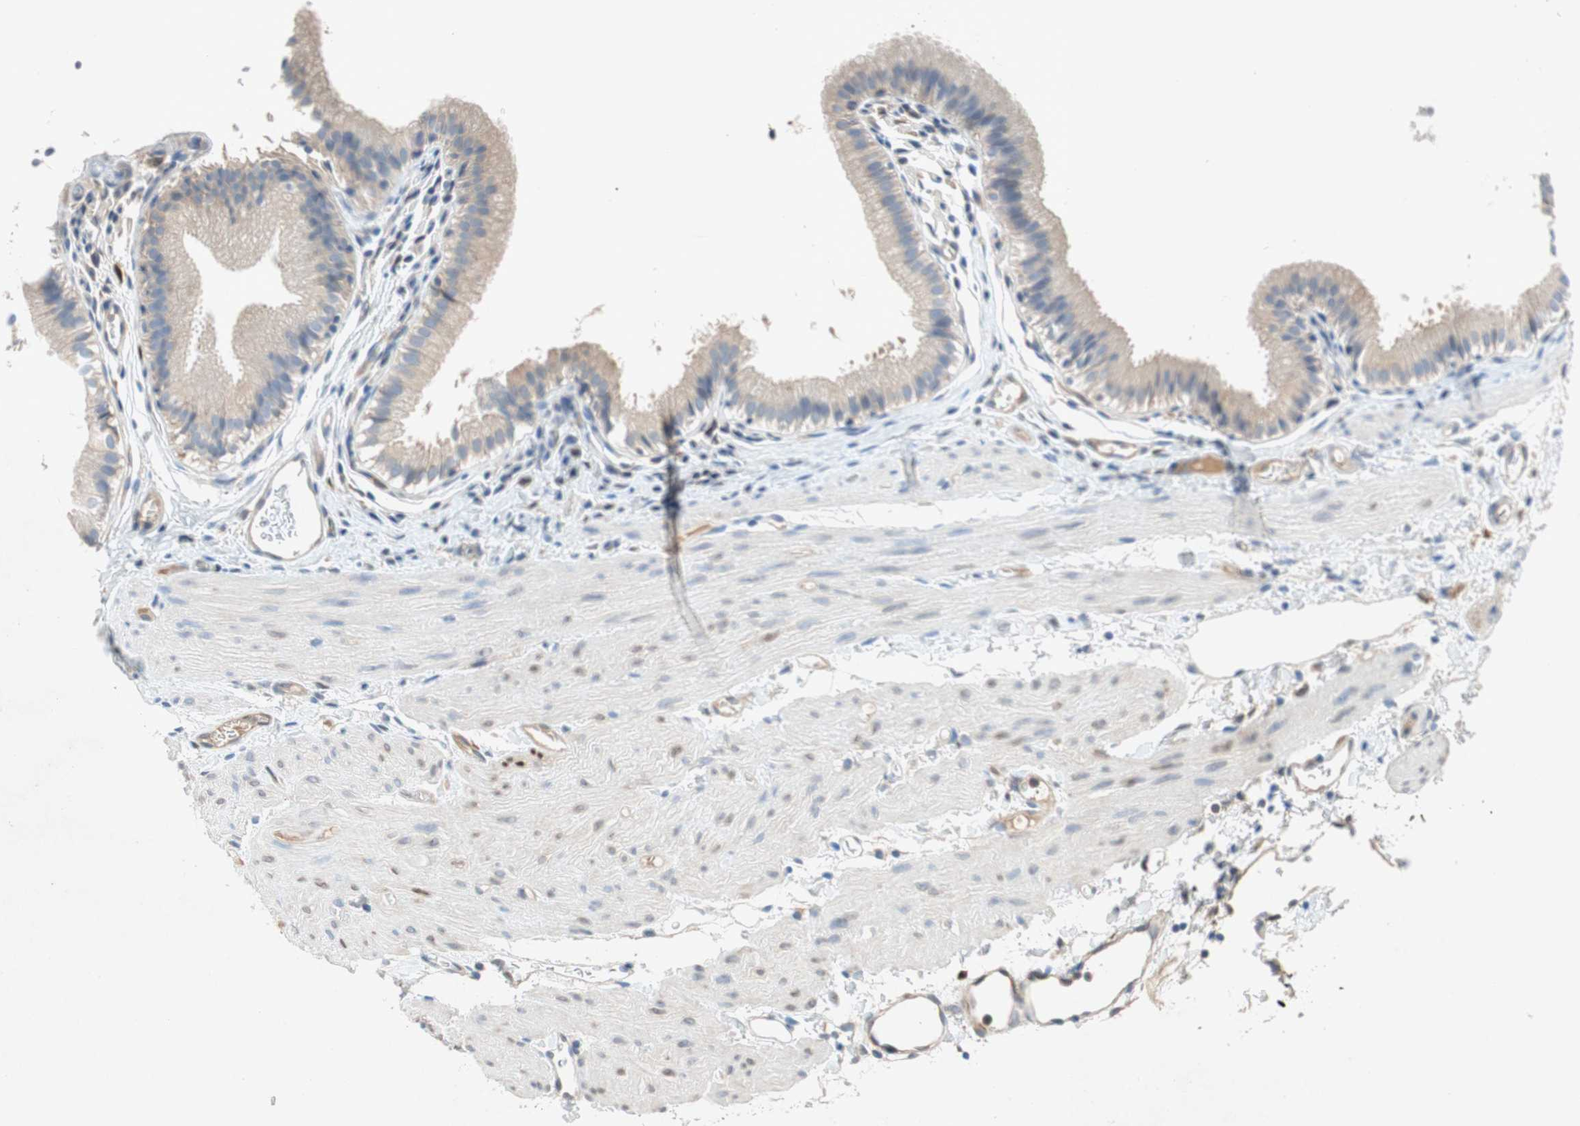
{"staining": {"intensity": "weak", "quantity": ">75%", "location": "cytoplasmic/membranous"}, "tissue": "gallbladder", "cell_type": "Glandular cells", "image_type": "normal", "snomed": [{"axis": "morphology", "description": "Normal tissue, NOS"}, {"axis": "topography", "description": "Gallbladder"}], "caption": "Glandular cells display low levels of weak cytoplasmic/membranous expression in approximately >75% of cells in unremarkable human gallbladder. (Brightfield microscopy of DAB IHC at high magnification).", "gene": "RELB", "patient": {"sex": "female", "age": 26}}